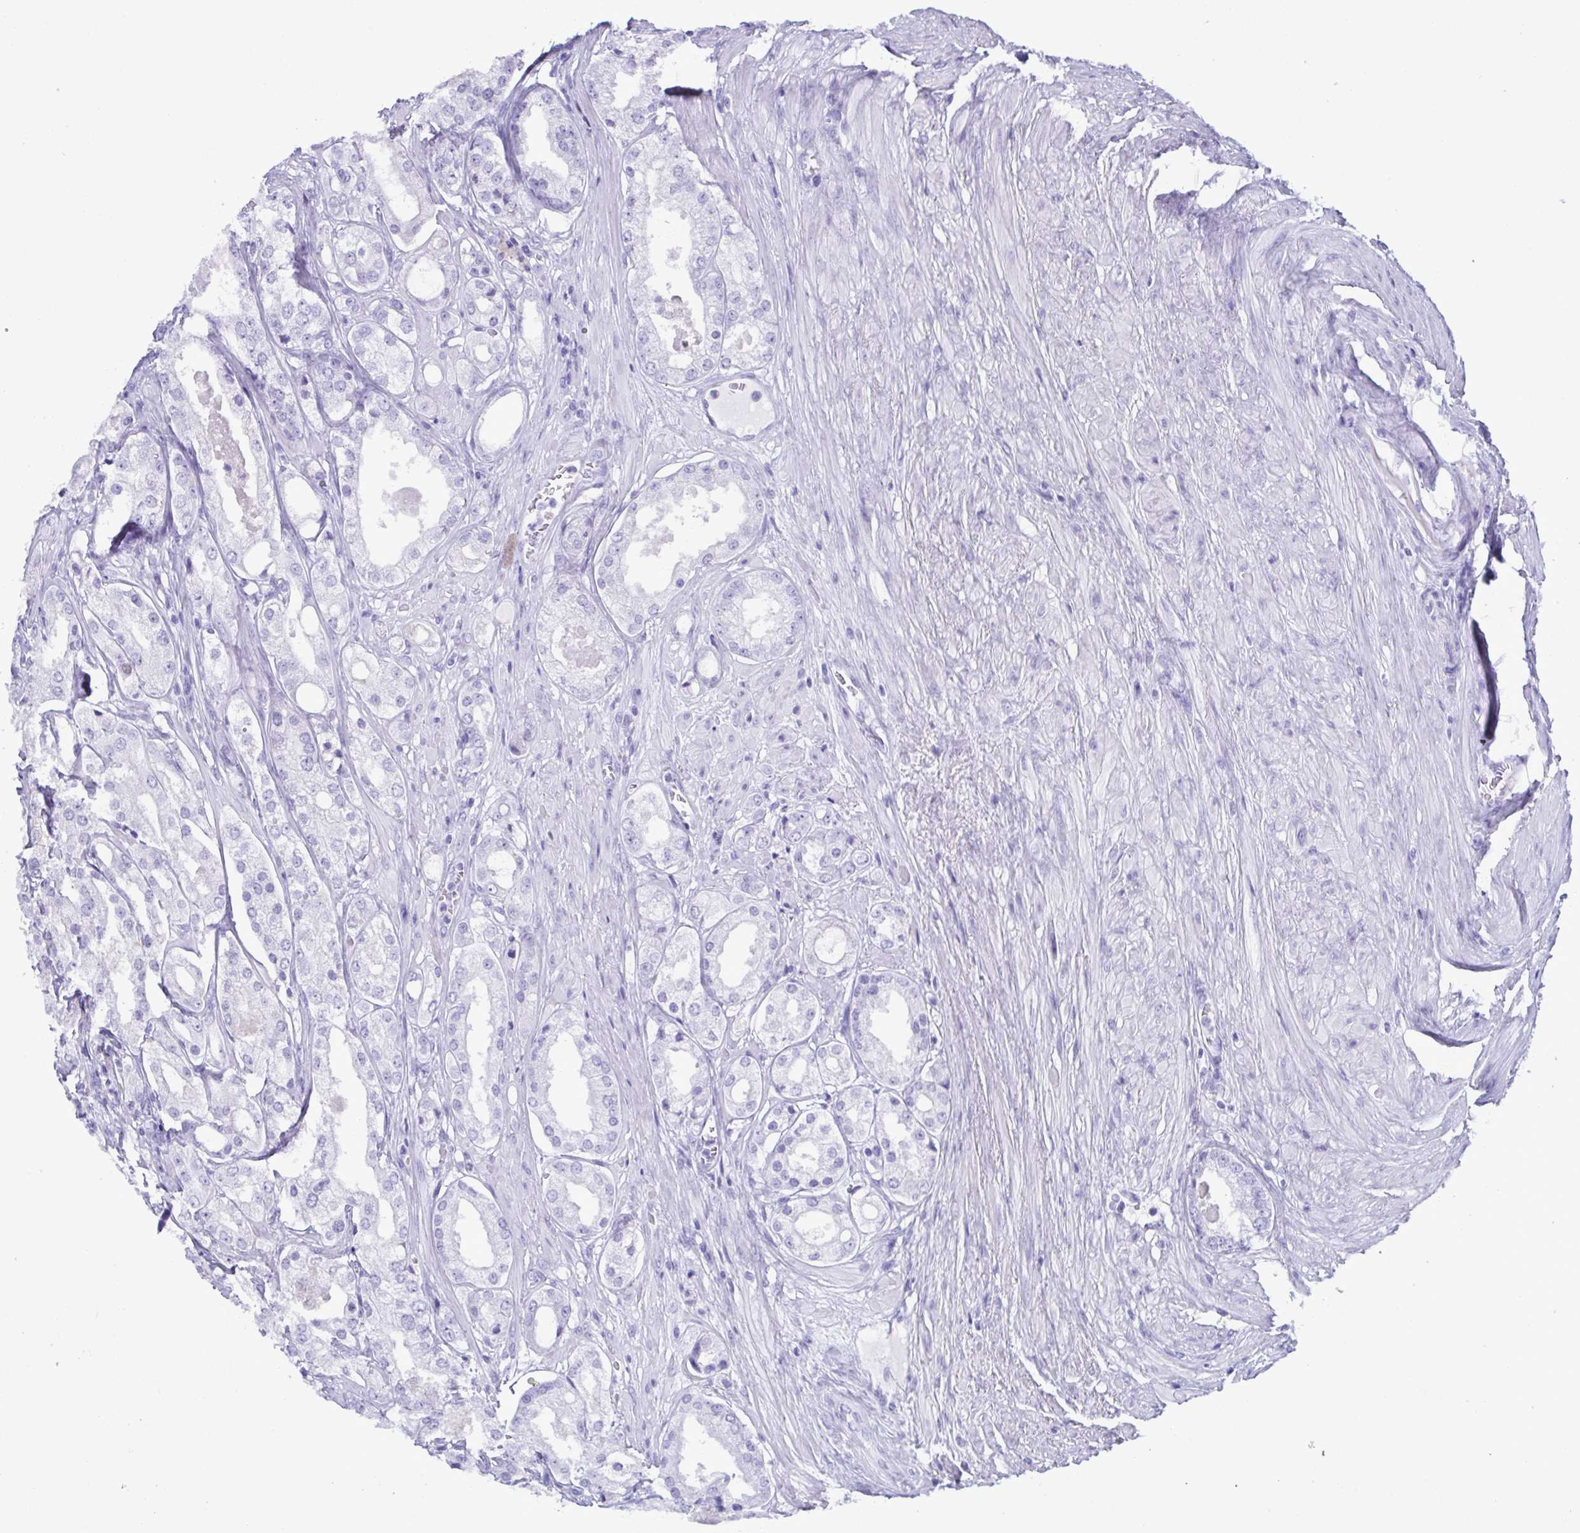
{"staining": {"intensity": "negative", "quantity": "none", "location": "none"}, "tissue": "prostate cancer", "cell_type": "Tumor cells", "image_type": "cancer", "snomed": [{"axis": "morphology", "description": "Adenocarcinoma, Low grade"}, {"axis": "topography", "description": "Prostate"}], "caption": "This is an immunohistochemistry photomicrograph of prostate low-grade adenocarcinoma. There is no staining in tumor cells.", "gene": "LTF", "patient": {"sex": "male", "age": 68}}